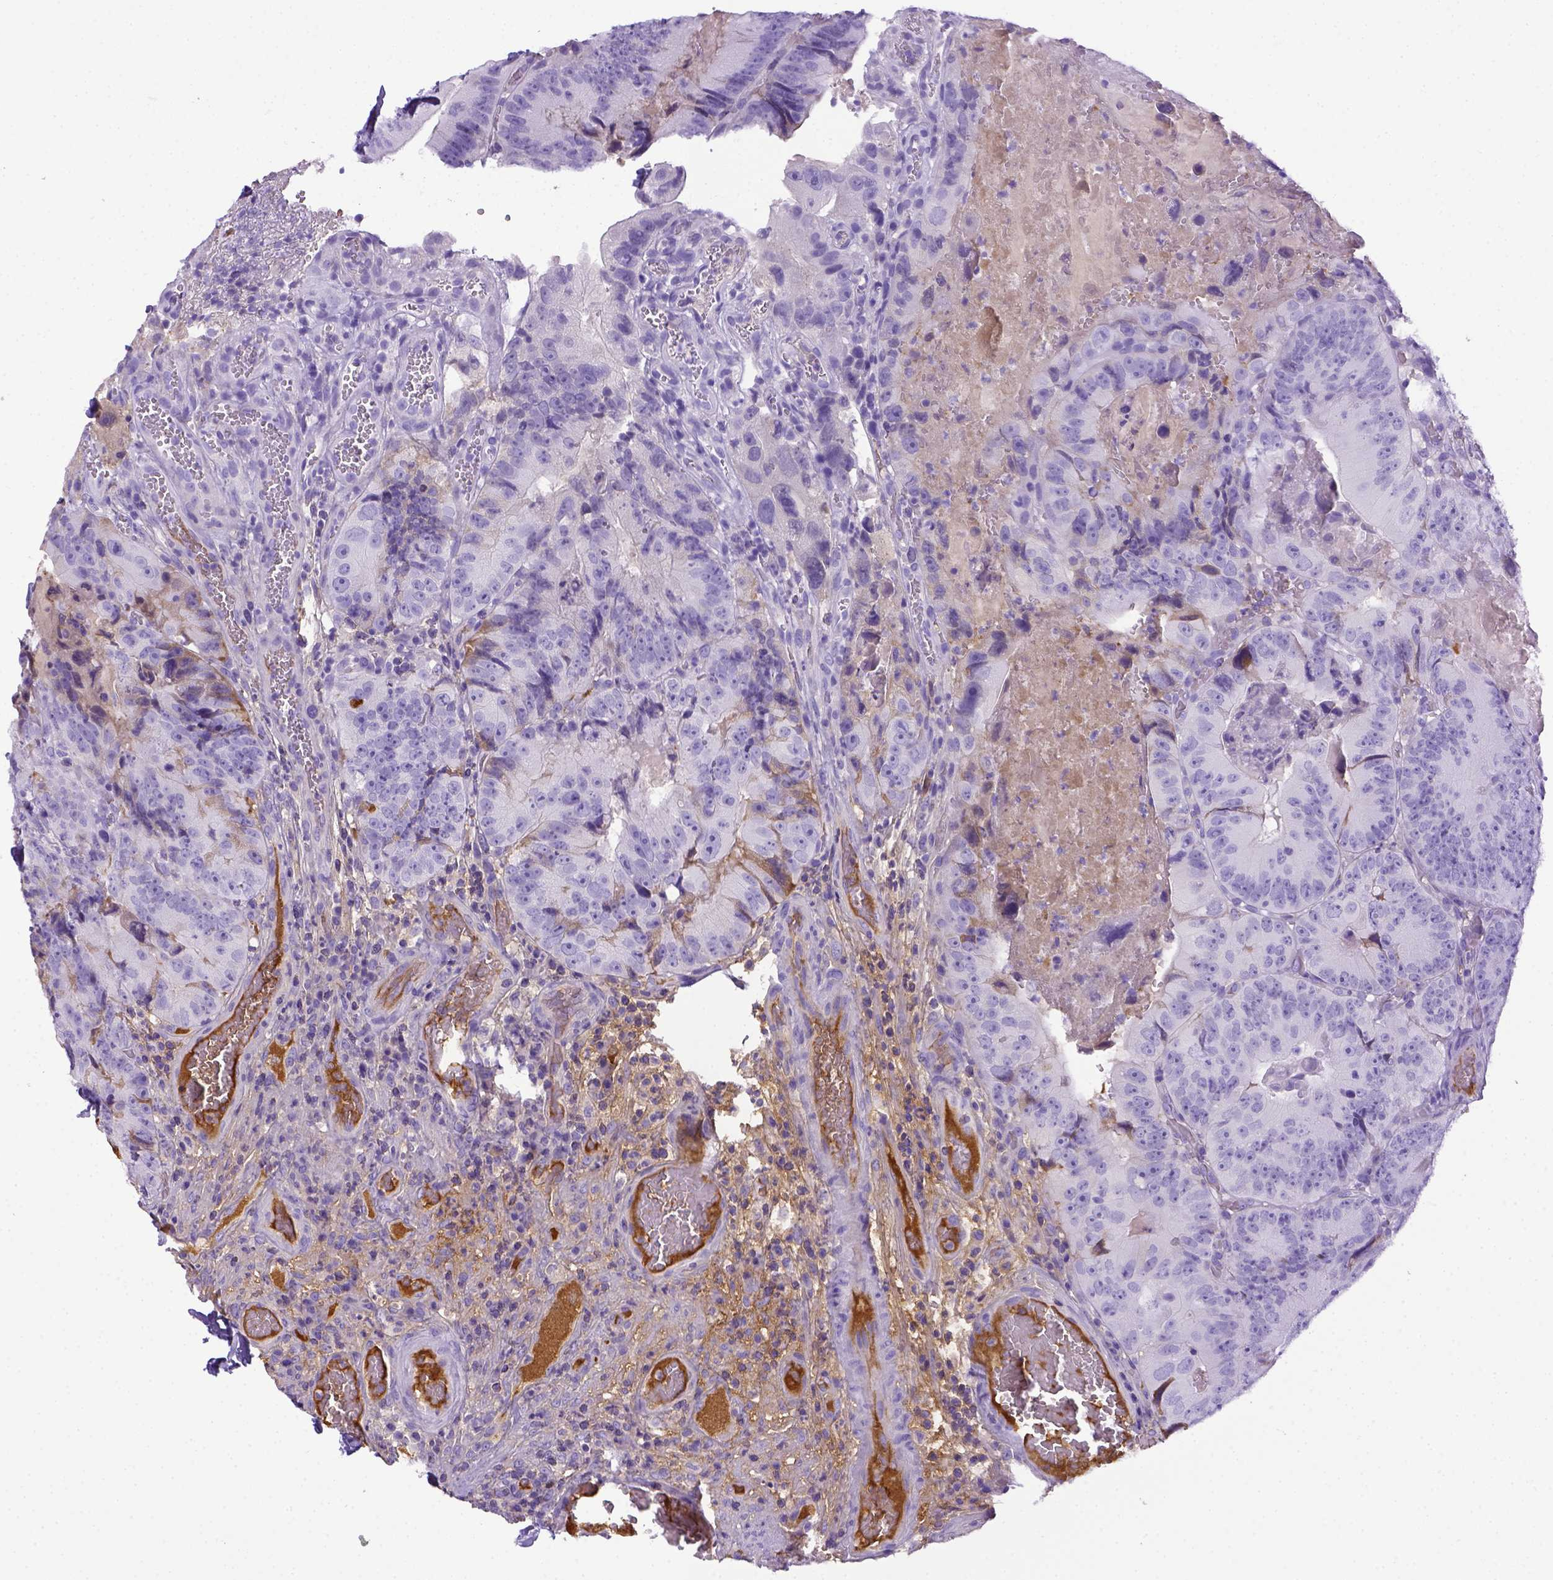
{"staining": {"intensity": "negative", "quantity": "none", "location": "none"}, "tissue": "colorectal cancer", "cell_type": "Tumor cells", "image_type": "cancer", "snomed": [{"axis": "morphology", "description": "Adenocarcinoma, NOS"}, {"axis": "topography", "description": "Colon"}], "caption": "Protein analysis of colorectal cancer displays no significant staining in tumor cells.", "gene": "ITIH4", "patient": {"sex": "female", "age": 86}}